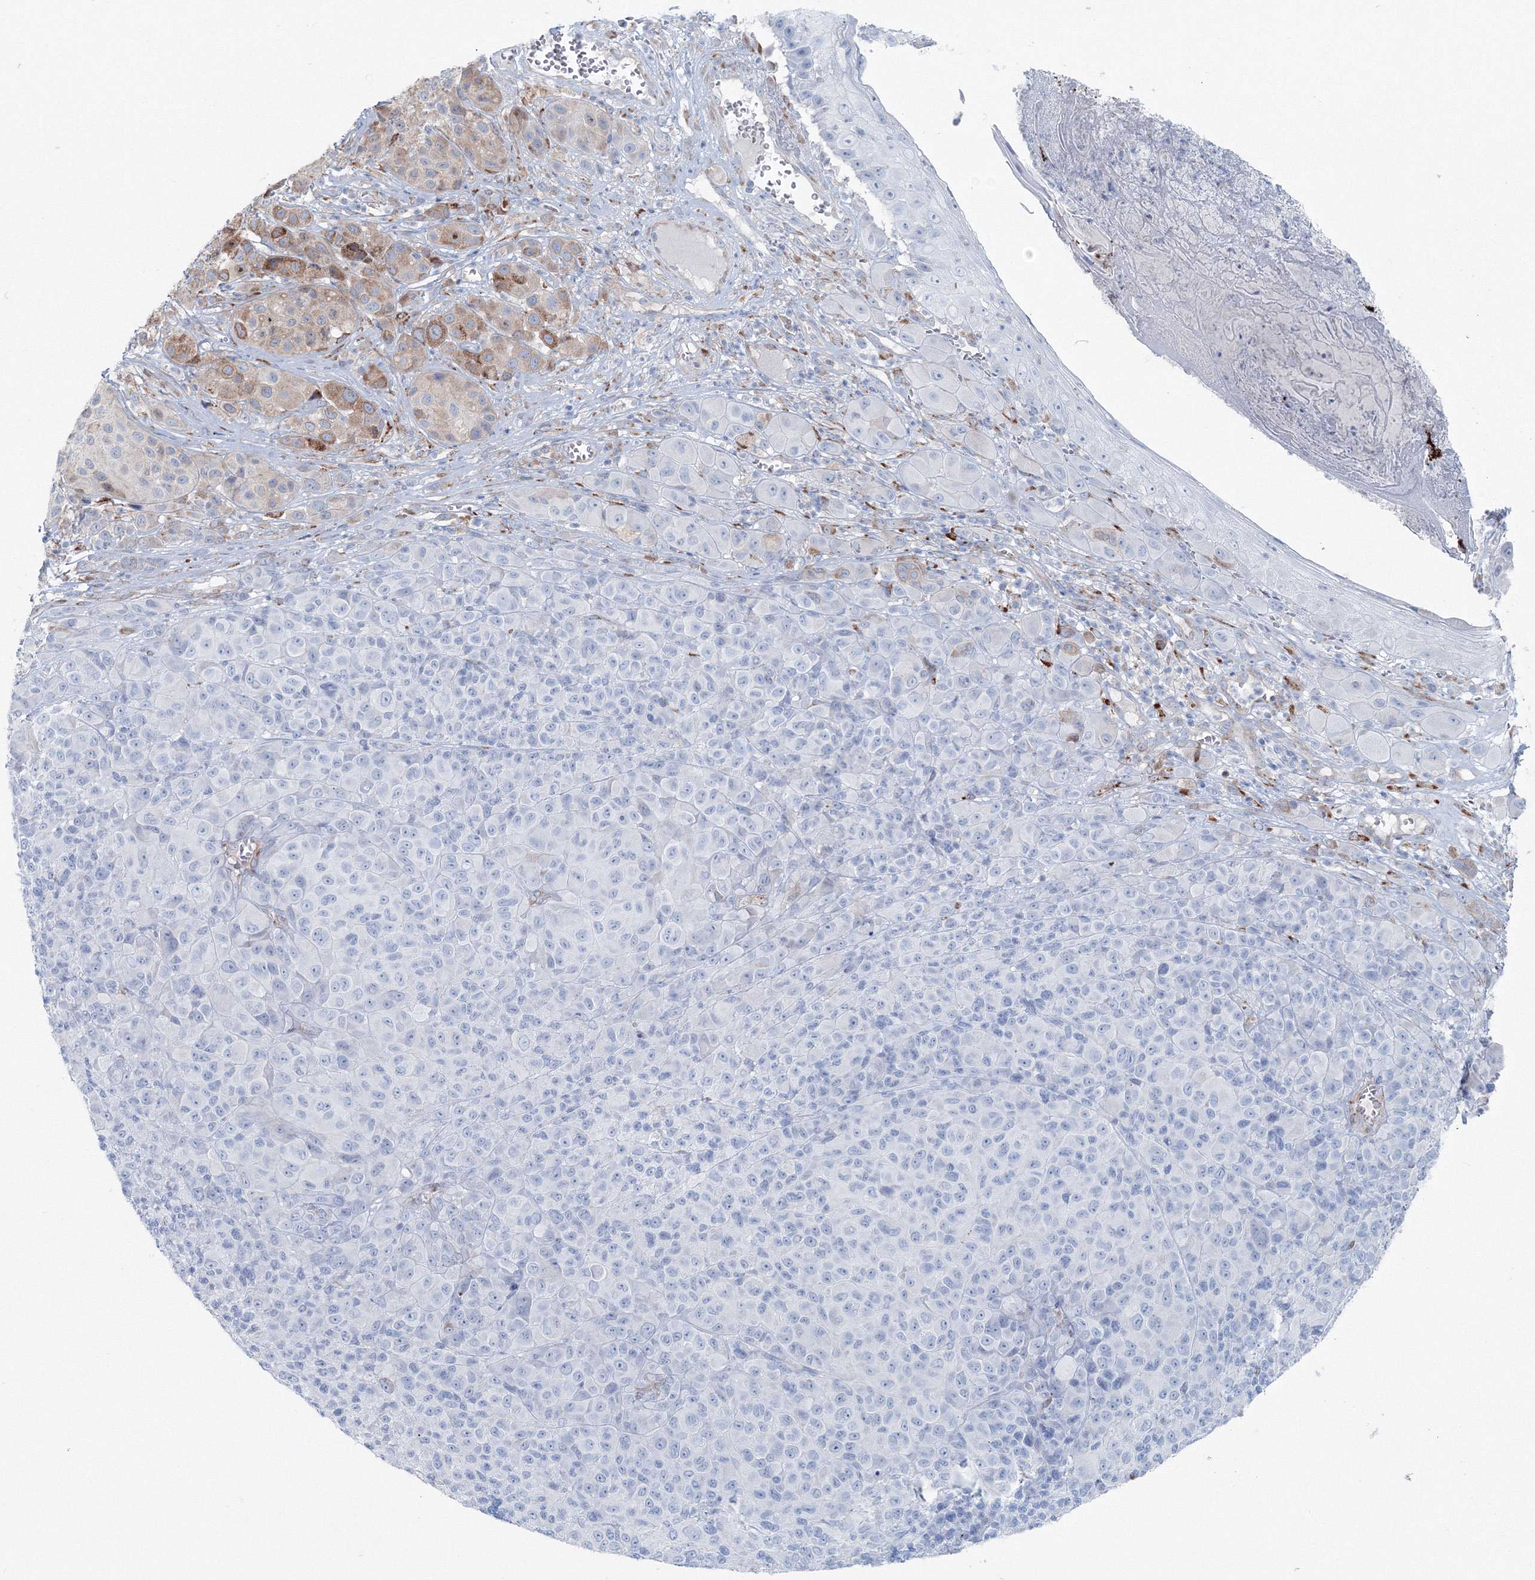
{"staining": {"intensity": "moderate", "quantity": "<25%", "location": "cytoplasmic/membranous"}, "tissue": "melanoma", "cell_type": "Tumor cells", "image_type": "cancer", "snomed": [{"axis": "morphology", "description": "Malignant melanoma, NOS"}, {"axis": "topography", "description": "Skin of trunk"}], "caption": "Immunohistochemistry (DAB (3,3'-diaminobenzidine)) staining of human melanoma shows moderate cytoplasmic/membranous protein staining in approximately <25% of tumor cells.", "gene": "RCN1", "patient": {"sex": "male", "age": 71}}